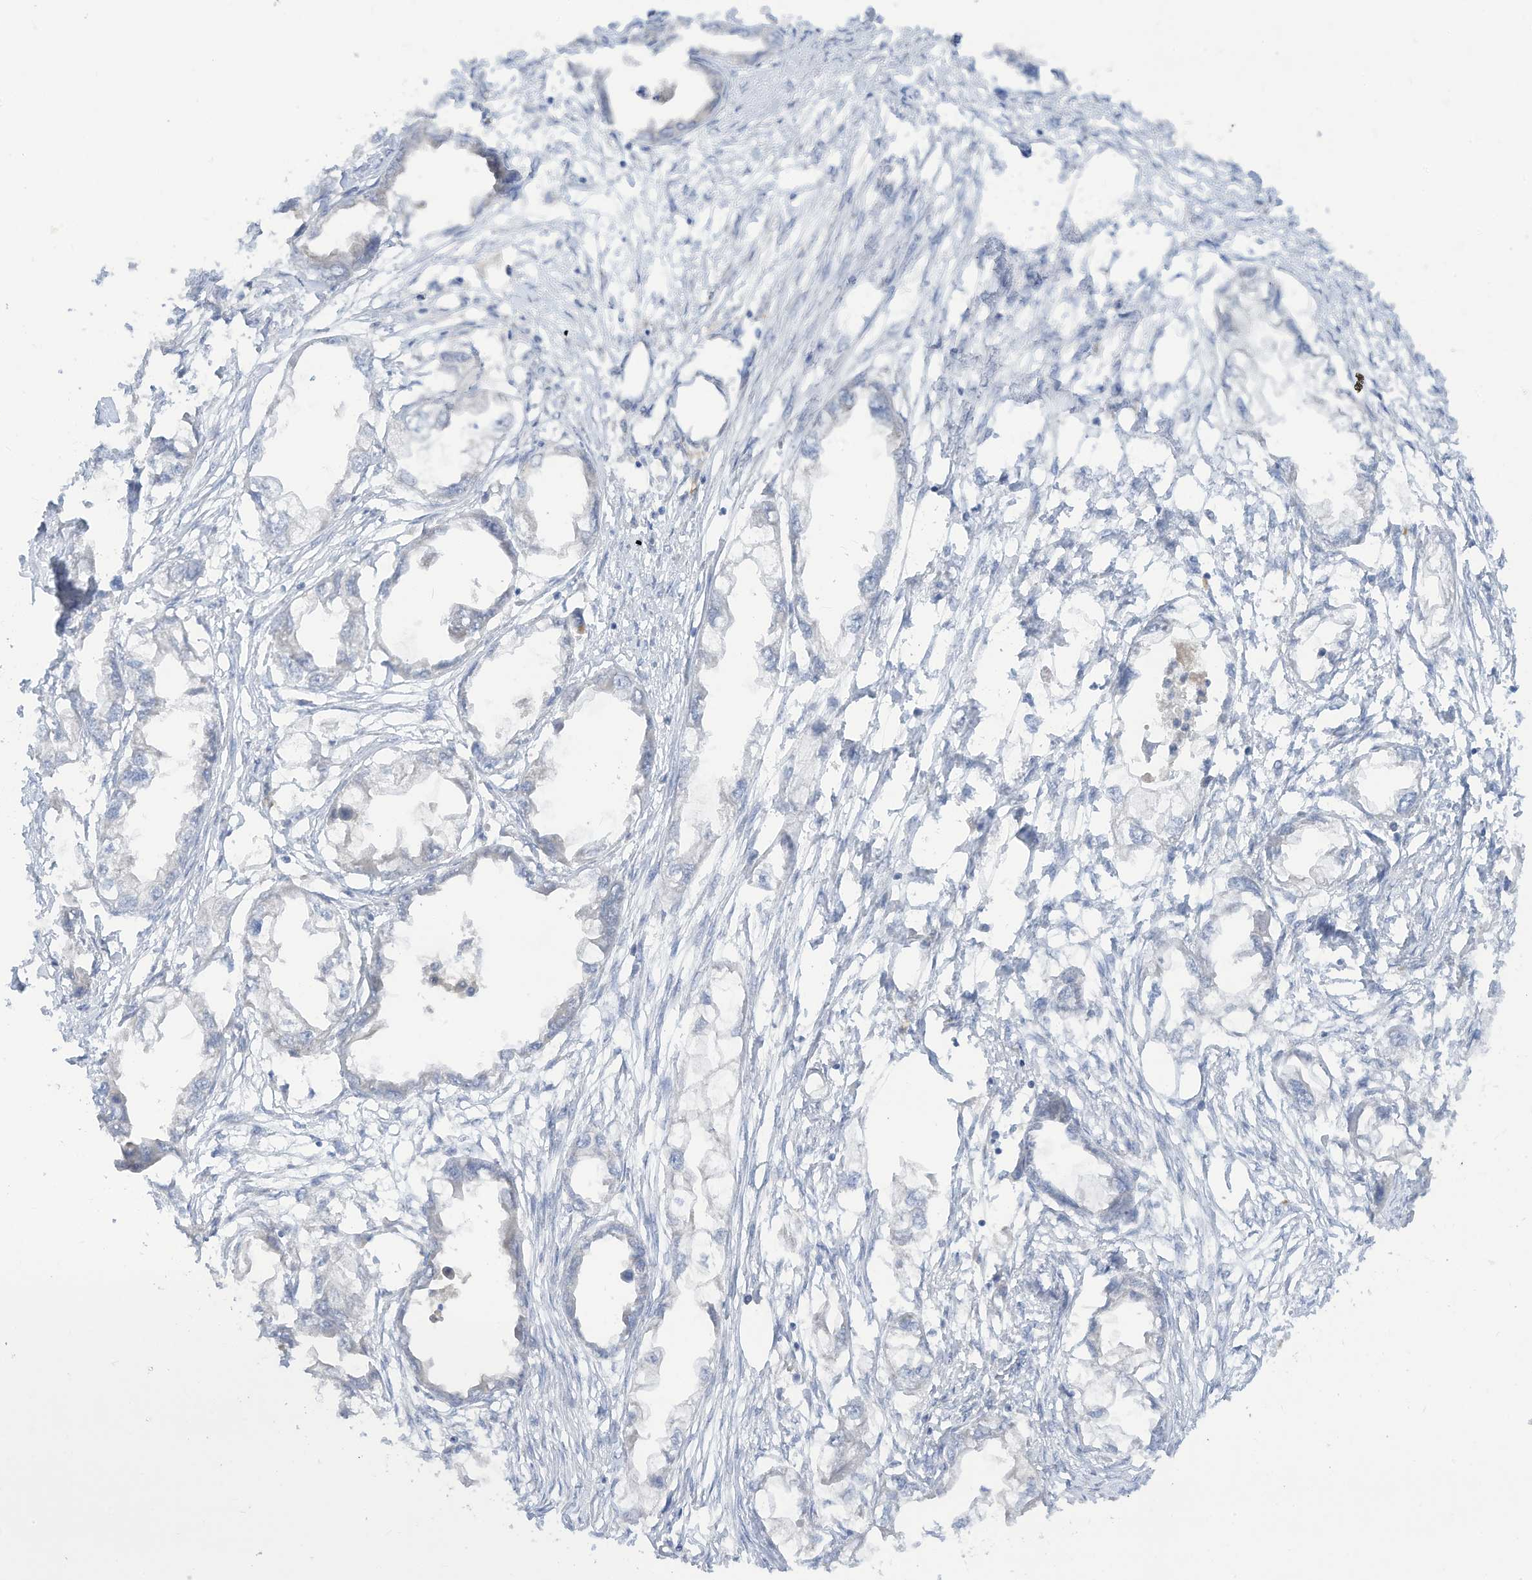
{"staining": {"intensity": "negative", "quantity": "none", "location": "none"}, "tissue": "endometrial cancer", "cell_type": "Tumor cells", "image_type": "cancer", "snomed": [{"axis": "morphology", "description": "Adenocarcinoma, NOS"}, {"axis": "morphology", "description": "Adenocarcinoma, metastatic, NOS"}, {"axis": "topography", "description": "Adipose tissue"}, {"axis": "topography", "description": "Endometrium"}], "caption": "Tumor cells show no significant positivity in endometrial cancer. The staining was performed using DAB to visualize the protein expression in brown, while the nuclei were stained in blue with hematoxylin (Magnification: 20x).", "gene": "LRRN2", "patient": {"sex": "female", "age": 67}}